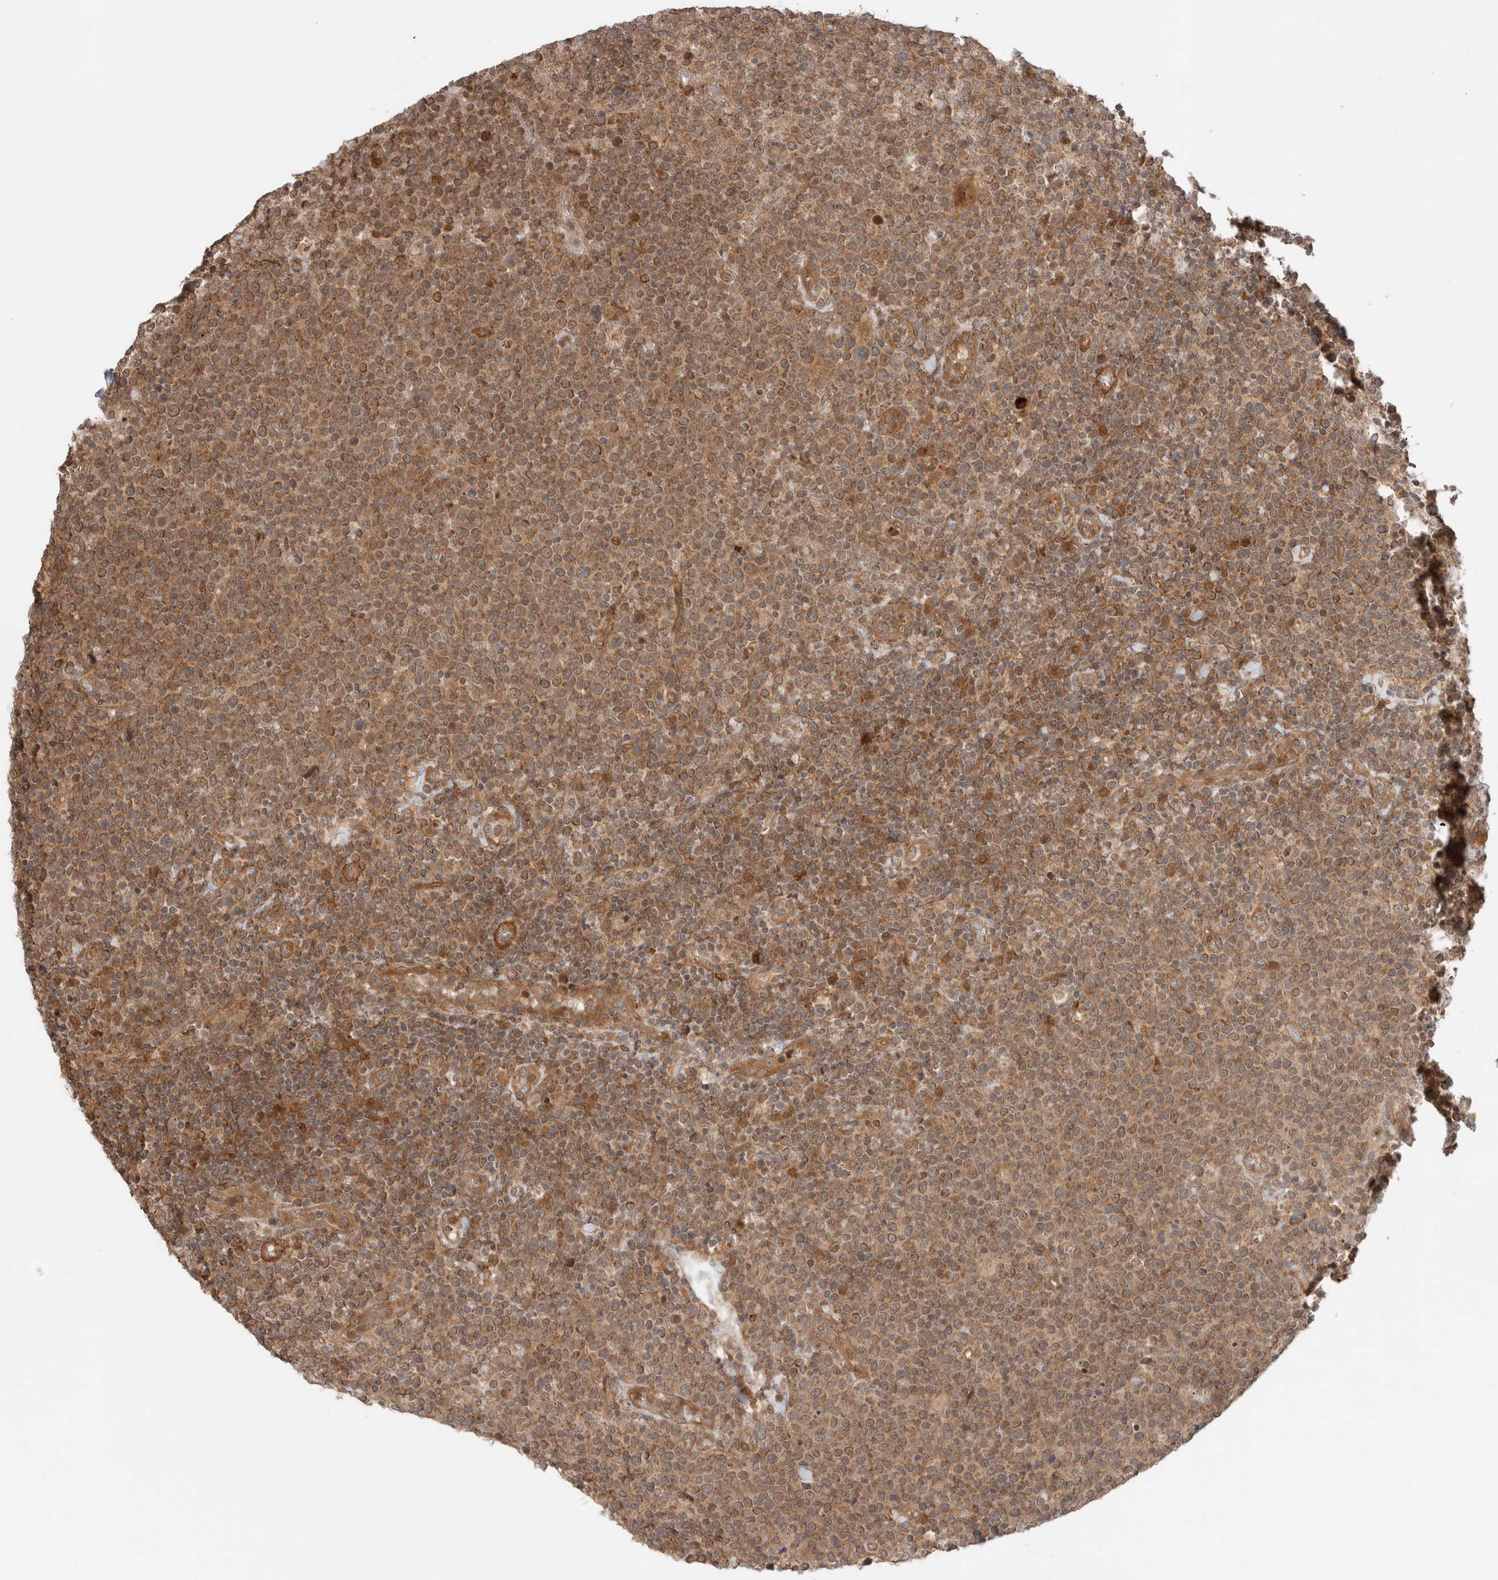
{"staining": {"intensity": "moderate", "quantity": ">75%", "location": "cytoplasmic/membranous"}, "tissue": "lymphoma", "cell_type": "Tumor cells", "image_type": "cancer", "snomed": [{"axis": "morphology", "description": "Malignant lymphoma, non-Hodgkin's type, High grade"}, {"axis": "topography", "description": "Lymph node"}], "caption": "The photomicrograph exhibits staining of lymphoma, revealing moderate cytoplasmic/membranous protein expression (brown color) within tumor cells.", "gene": "ZNF649", "patient": {"sex": "male", "age": 61}}